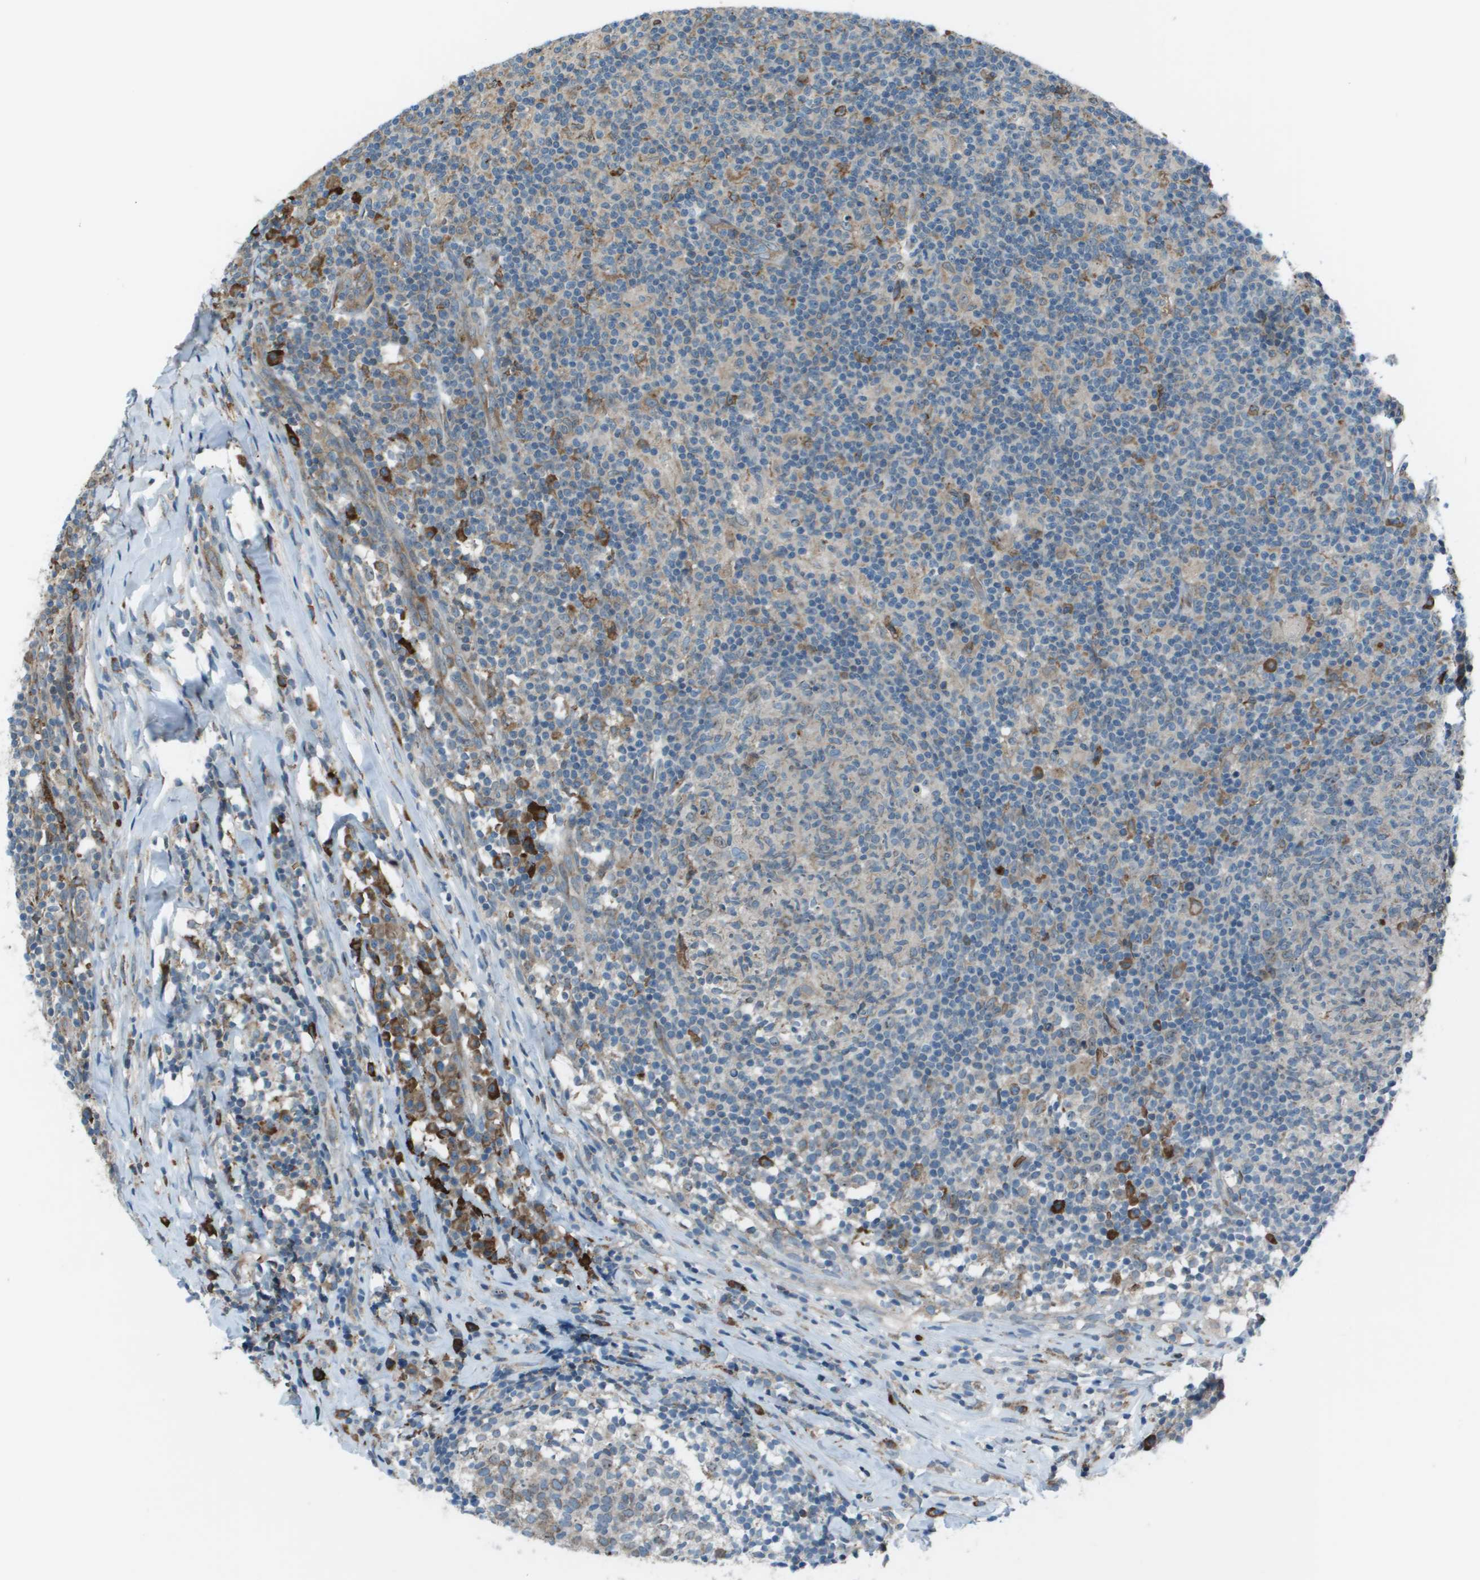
{"staining": {"intensity": "negative", "quantity": "none", "location": "none"}, "tissue": "lymph node", "cell_type": "Germinal center cells", "image_type": "normal", "snomed": [{"axis": "morphology", "description": "Normal tissue, NOS"}, {"axis": "morphology", "description": "Inflammation, NOS"}, {"axis": "topography", "description": "Lymph node"}], "caption": "IHC image of unremarkable lymph node: human lymph node stained with DAB (3,3'-diaminobenzidine) displays no significant protein staining in germinal center cells. (Stains: DAB (3,3'-diaminobenzidine) immunohistochemistry (IHC) with hematoxylin counter stain, Microscopy: brightfield microscopy at high magnification).", "gene": "UTS2", "patient": {"sex": "male", "age": 55}}